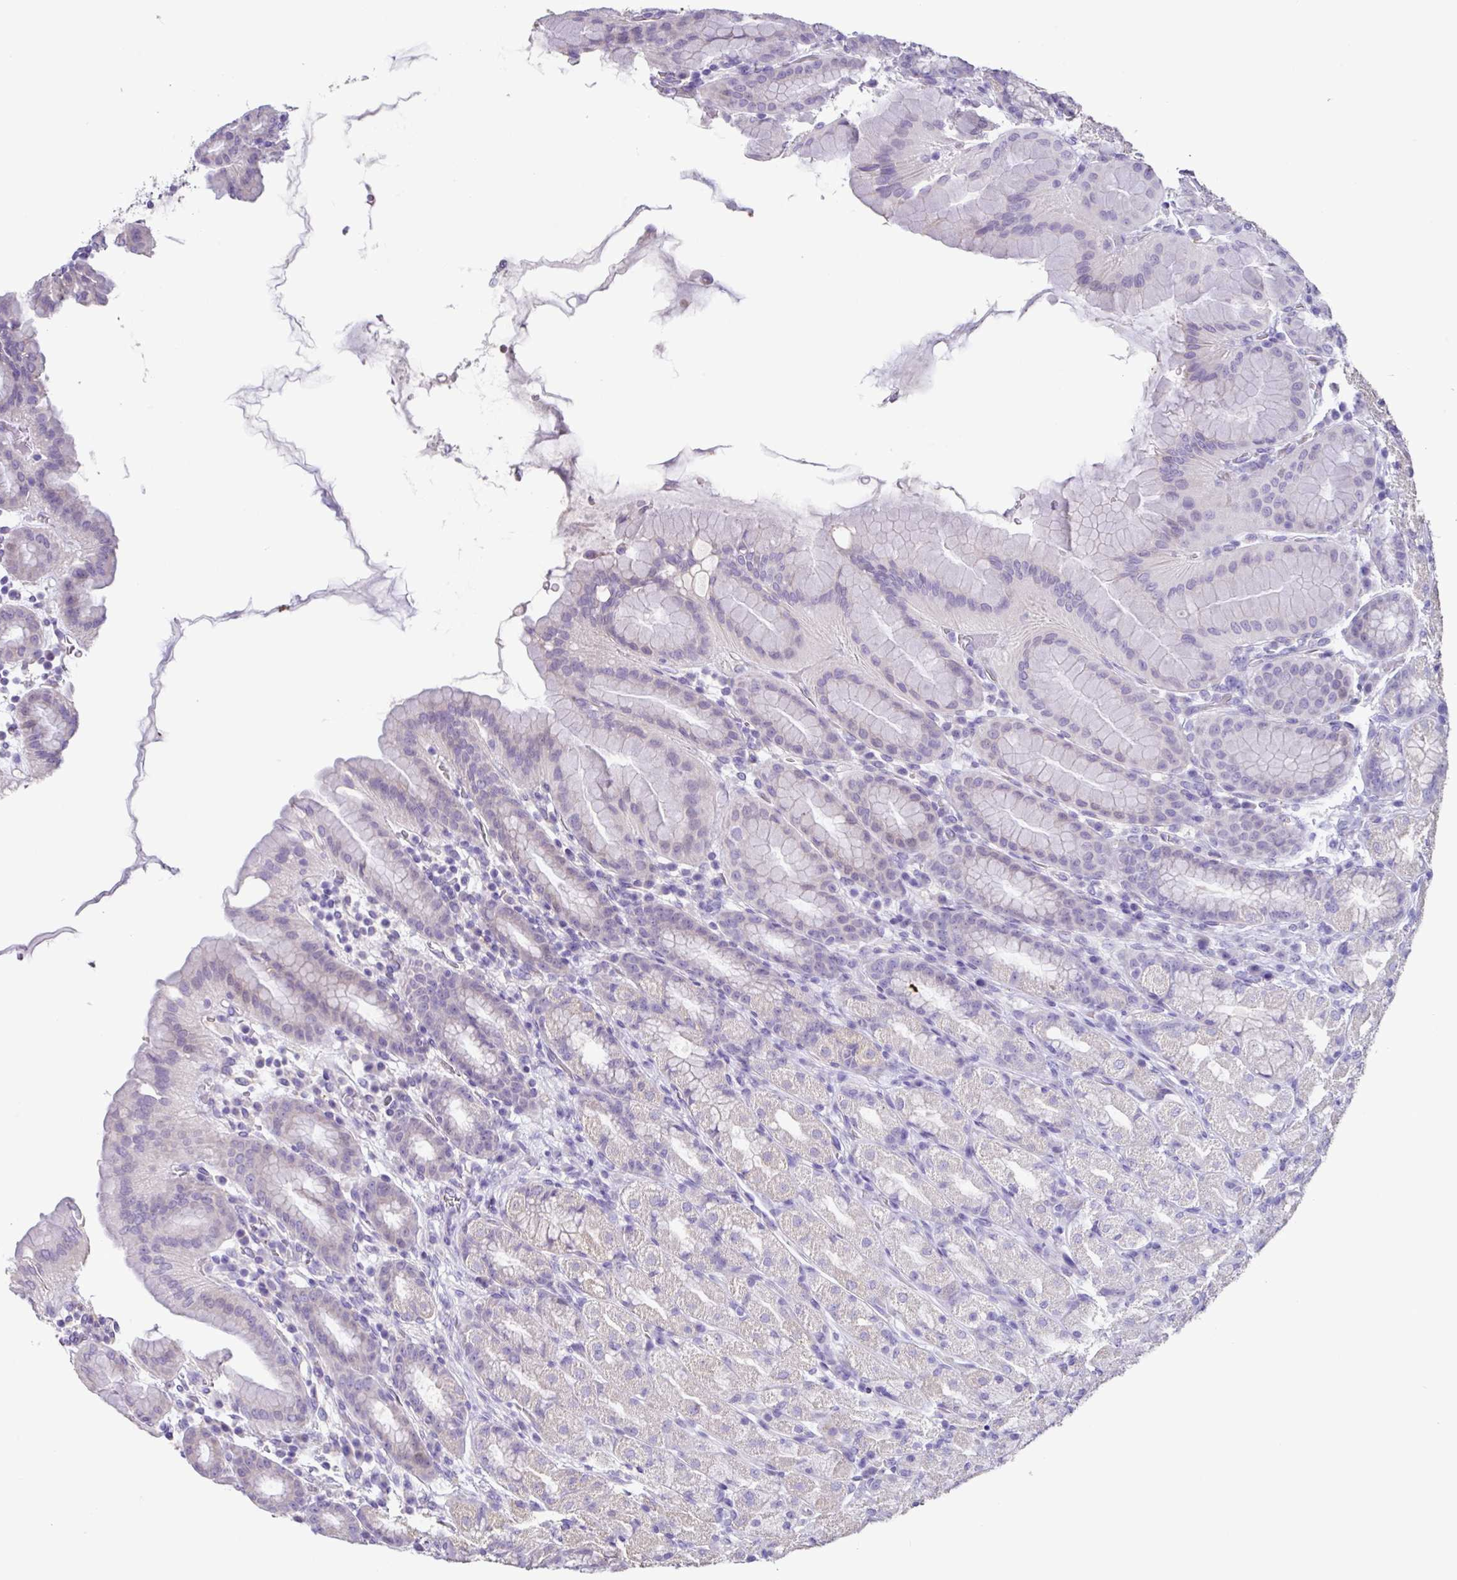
{"staining": {"intensity": "strong", "quantity": "<25%", "location": "cytoplasmic/membranous"}, "tissue": "stomach", "cell_type": "Glandular cells", "image_type": "normal", "snomed": [{"axis": "morphology", "description": "Normal tissue, NOS"}, {"axis": "topography", "description": "Stomach, upper"}, {"axis": "topography", "description": "Stomach"}], "caption": "This histopathology image reveals normal stomach stained with immunohistochemistry (IHC) to label a protein in brown. The cytoplasmic/membranous of glandular cells show strong positivity for the protein. Nuclei are counter-stained blue.", "gene": "ZG16", "patient": {"sex": "male", "age": 68}}